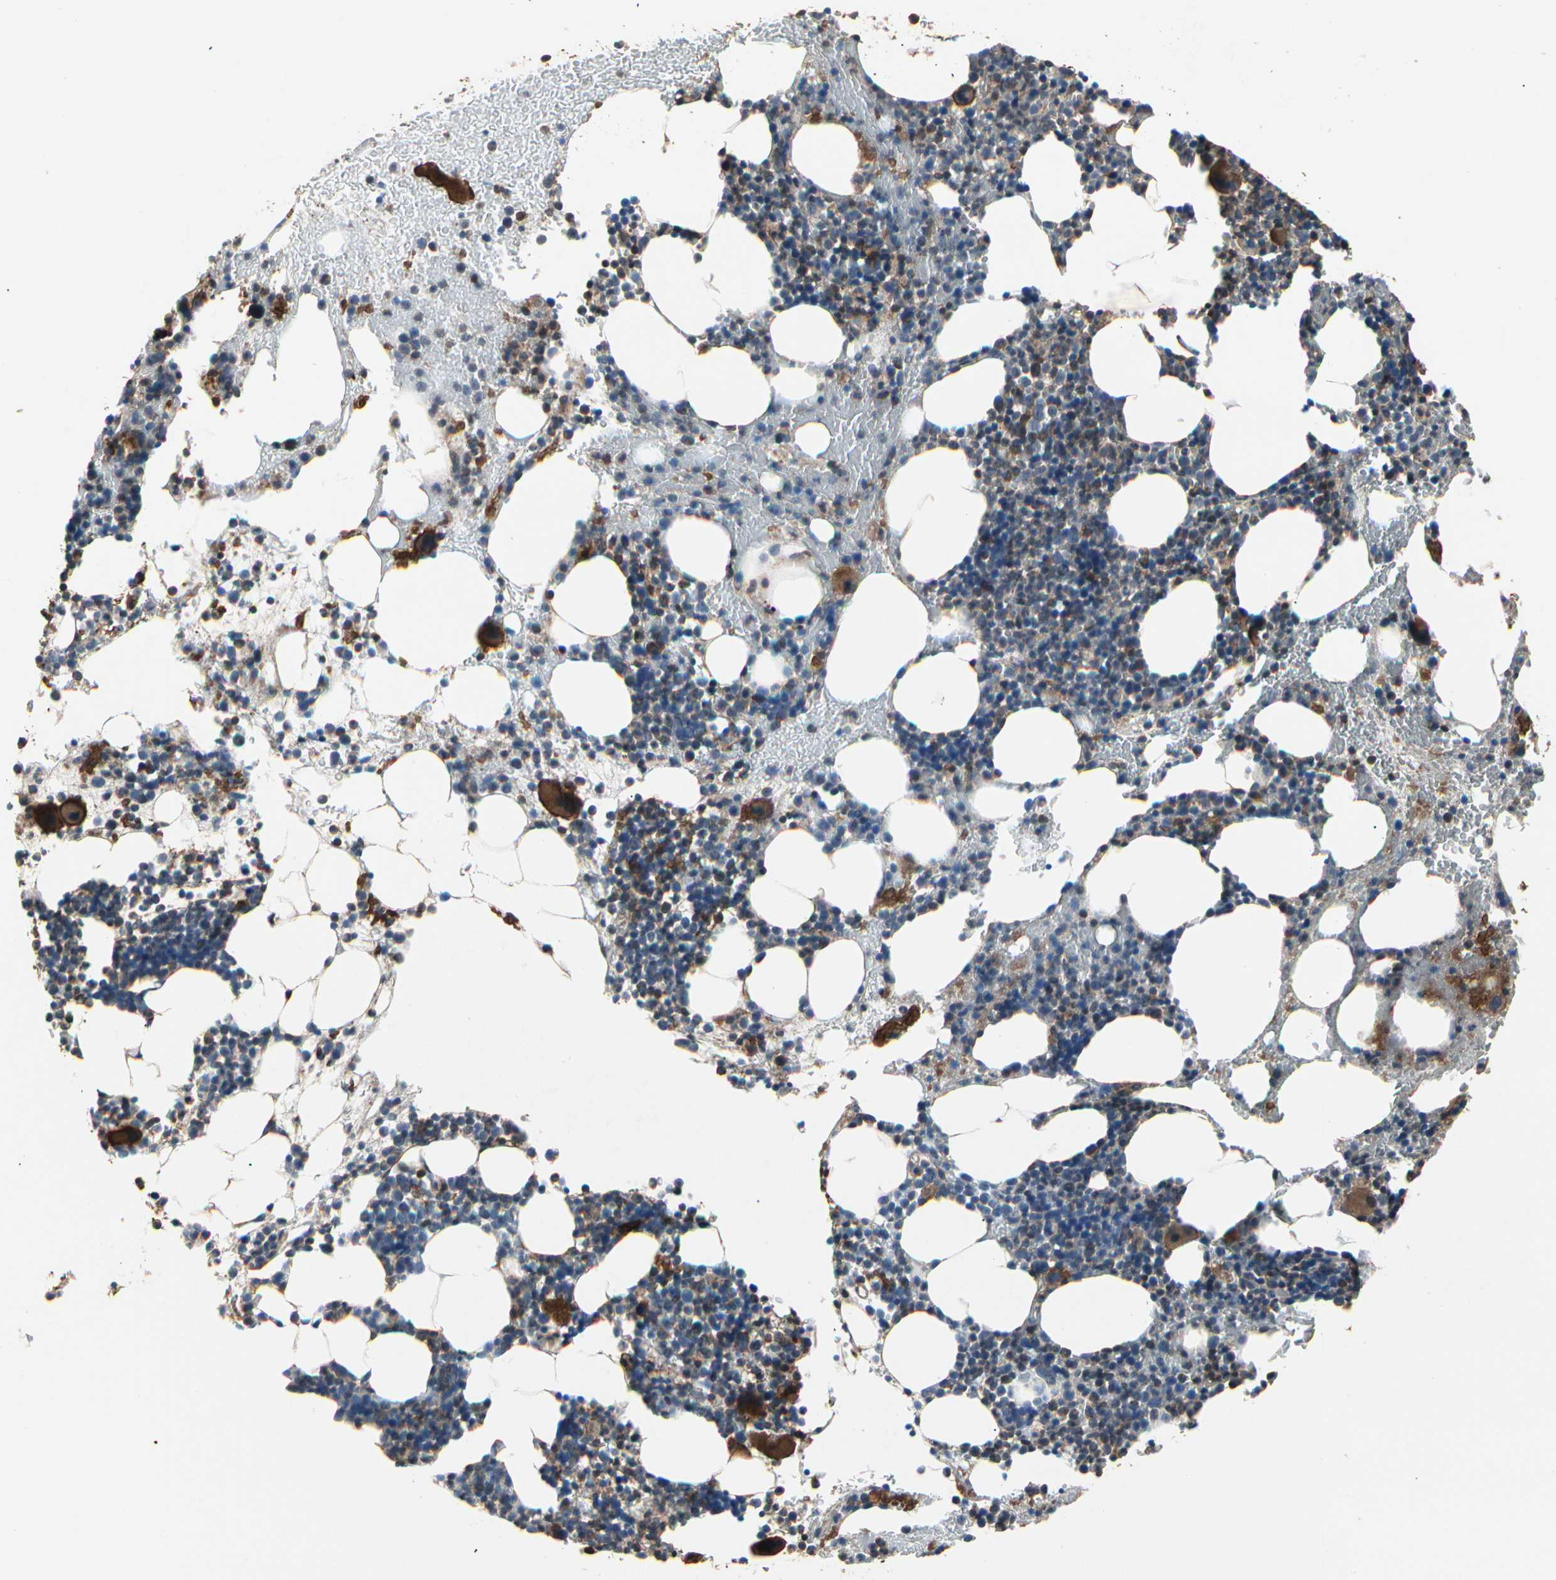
{"staining": {"intensity": "strong", "quantity": ">75%", "location": "cytoplasmic/membranous"}, "tissue": "bone marrow", "cell_type": "Hematopoietic cells", "image_type": "normal", "snomed": [{"axis": "morphology", "description": "Normal tissue, NOS"}, {"axis": "topography", "description": "Bone marrow"}], "caption": "High-power microscopy captured an IHC photomicrograph of benign bone marrow, revealing strong cytoplasmic/membranous positivity in about >75% of hematopoietic cells. The staining was performed using DAB (3,3'-diaminobenzidine) to visualize the protein expression in brown, while the nuclei were stained in blue with hematoxylin (Magnification: 20x).", "gene": "MAPK13", "patient": {"sex": "male", "age": 82}}